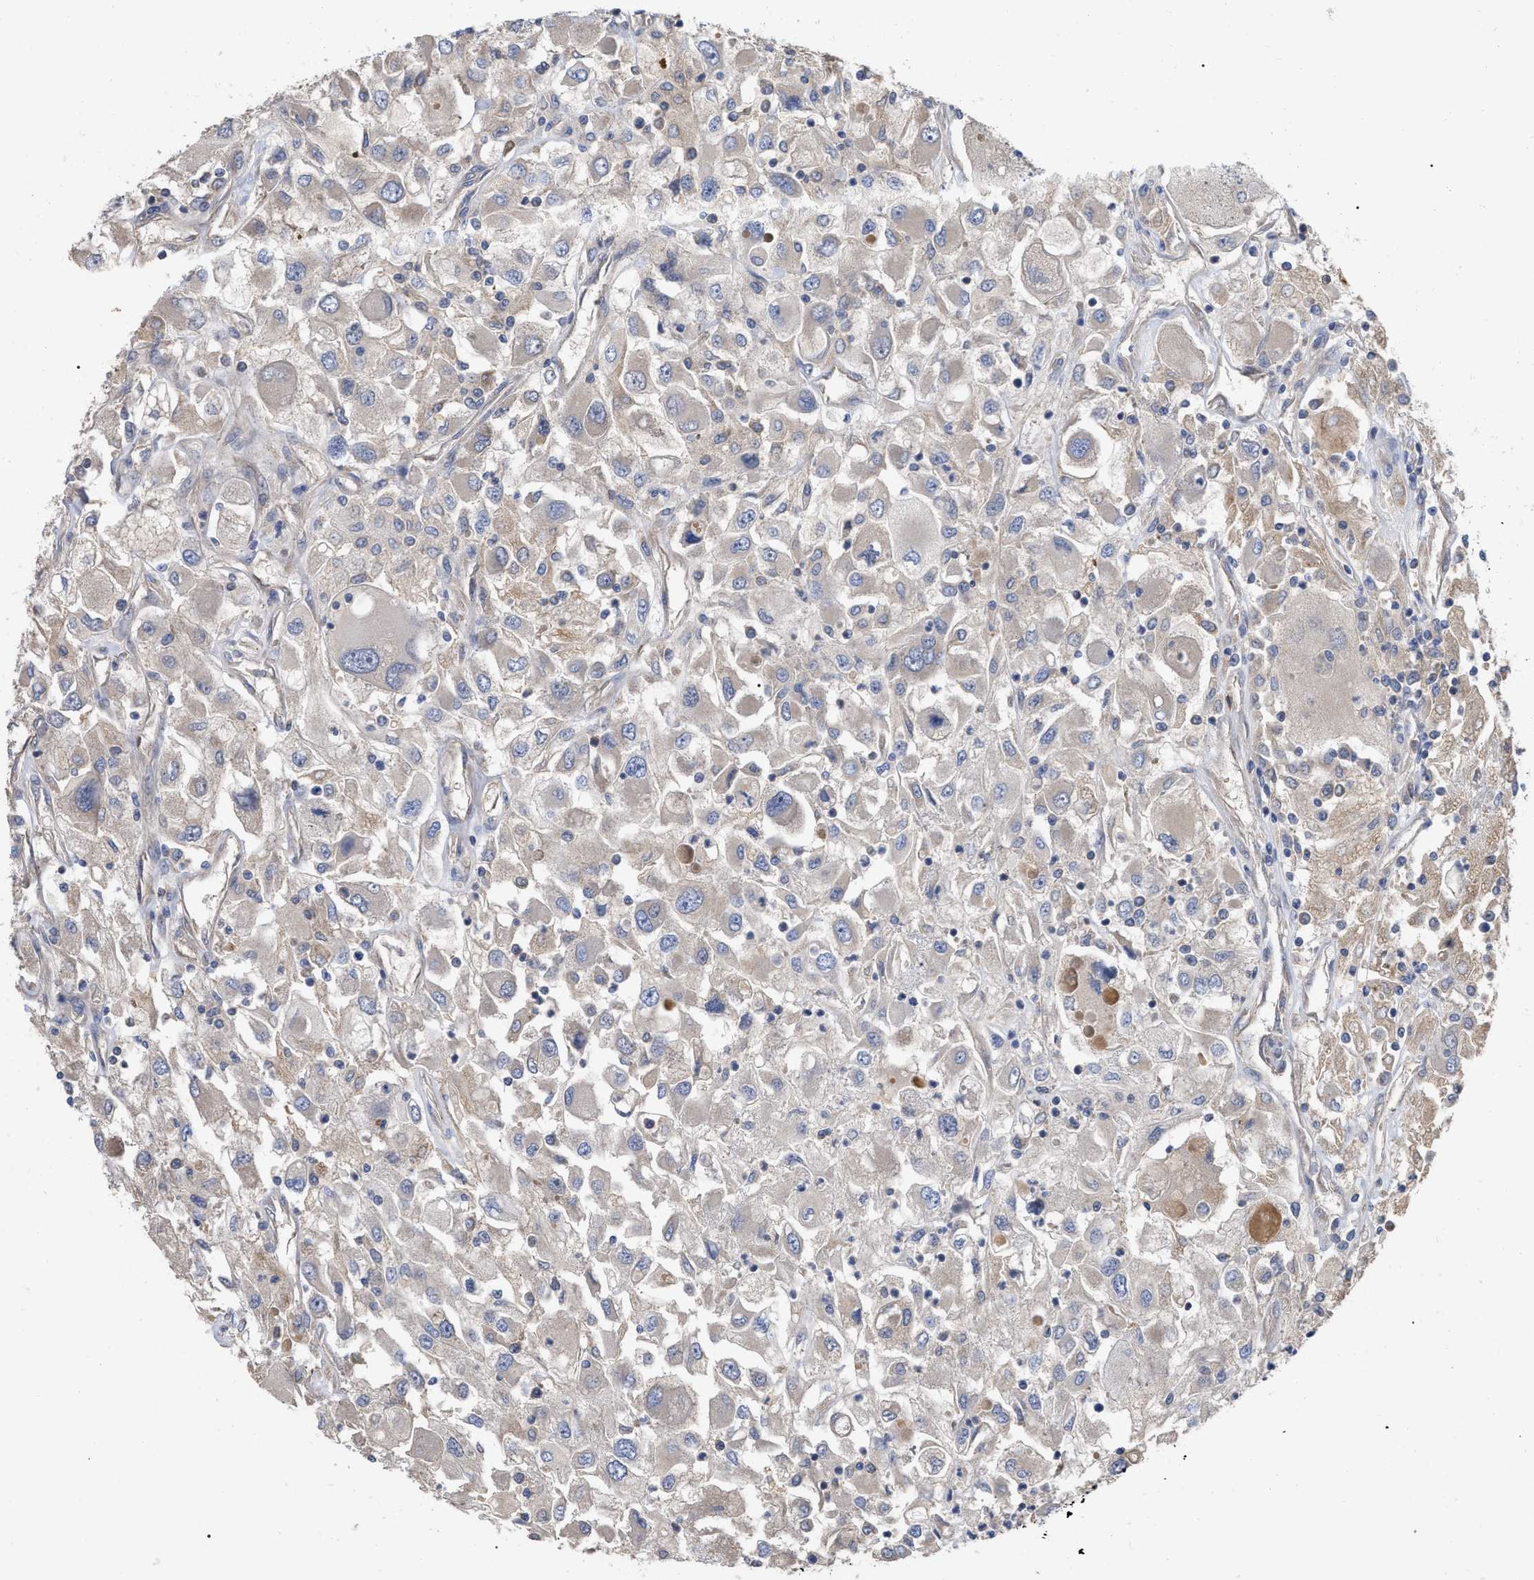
{"staining": {"intensity": "weak", "quantity": "<25%", "location": "cytoplasmic/membranous"}, "tissue": "renal cancer", "cell_type": "Tumor cells", "image_type": "cancer", "snomed": [{"axis": "morphology", "description": "Adenocarcinoma, NOS"}, {"axis": "topography", "description": "Kidney"}], "caption": "Micrograph shows no protein staining in tumor cells of renal adenocarcinoma tissue.", "gene": "RAP1GDS1", "patient": {"sex": "female", "age": 52}}